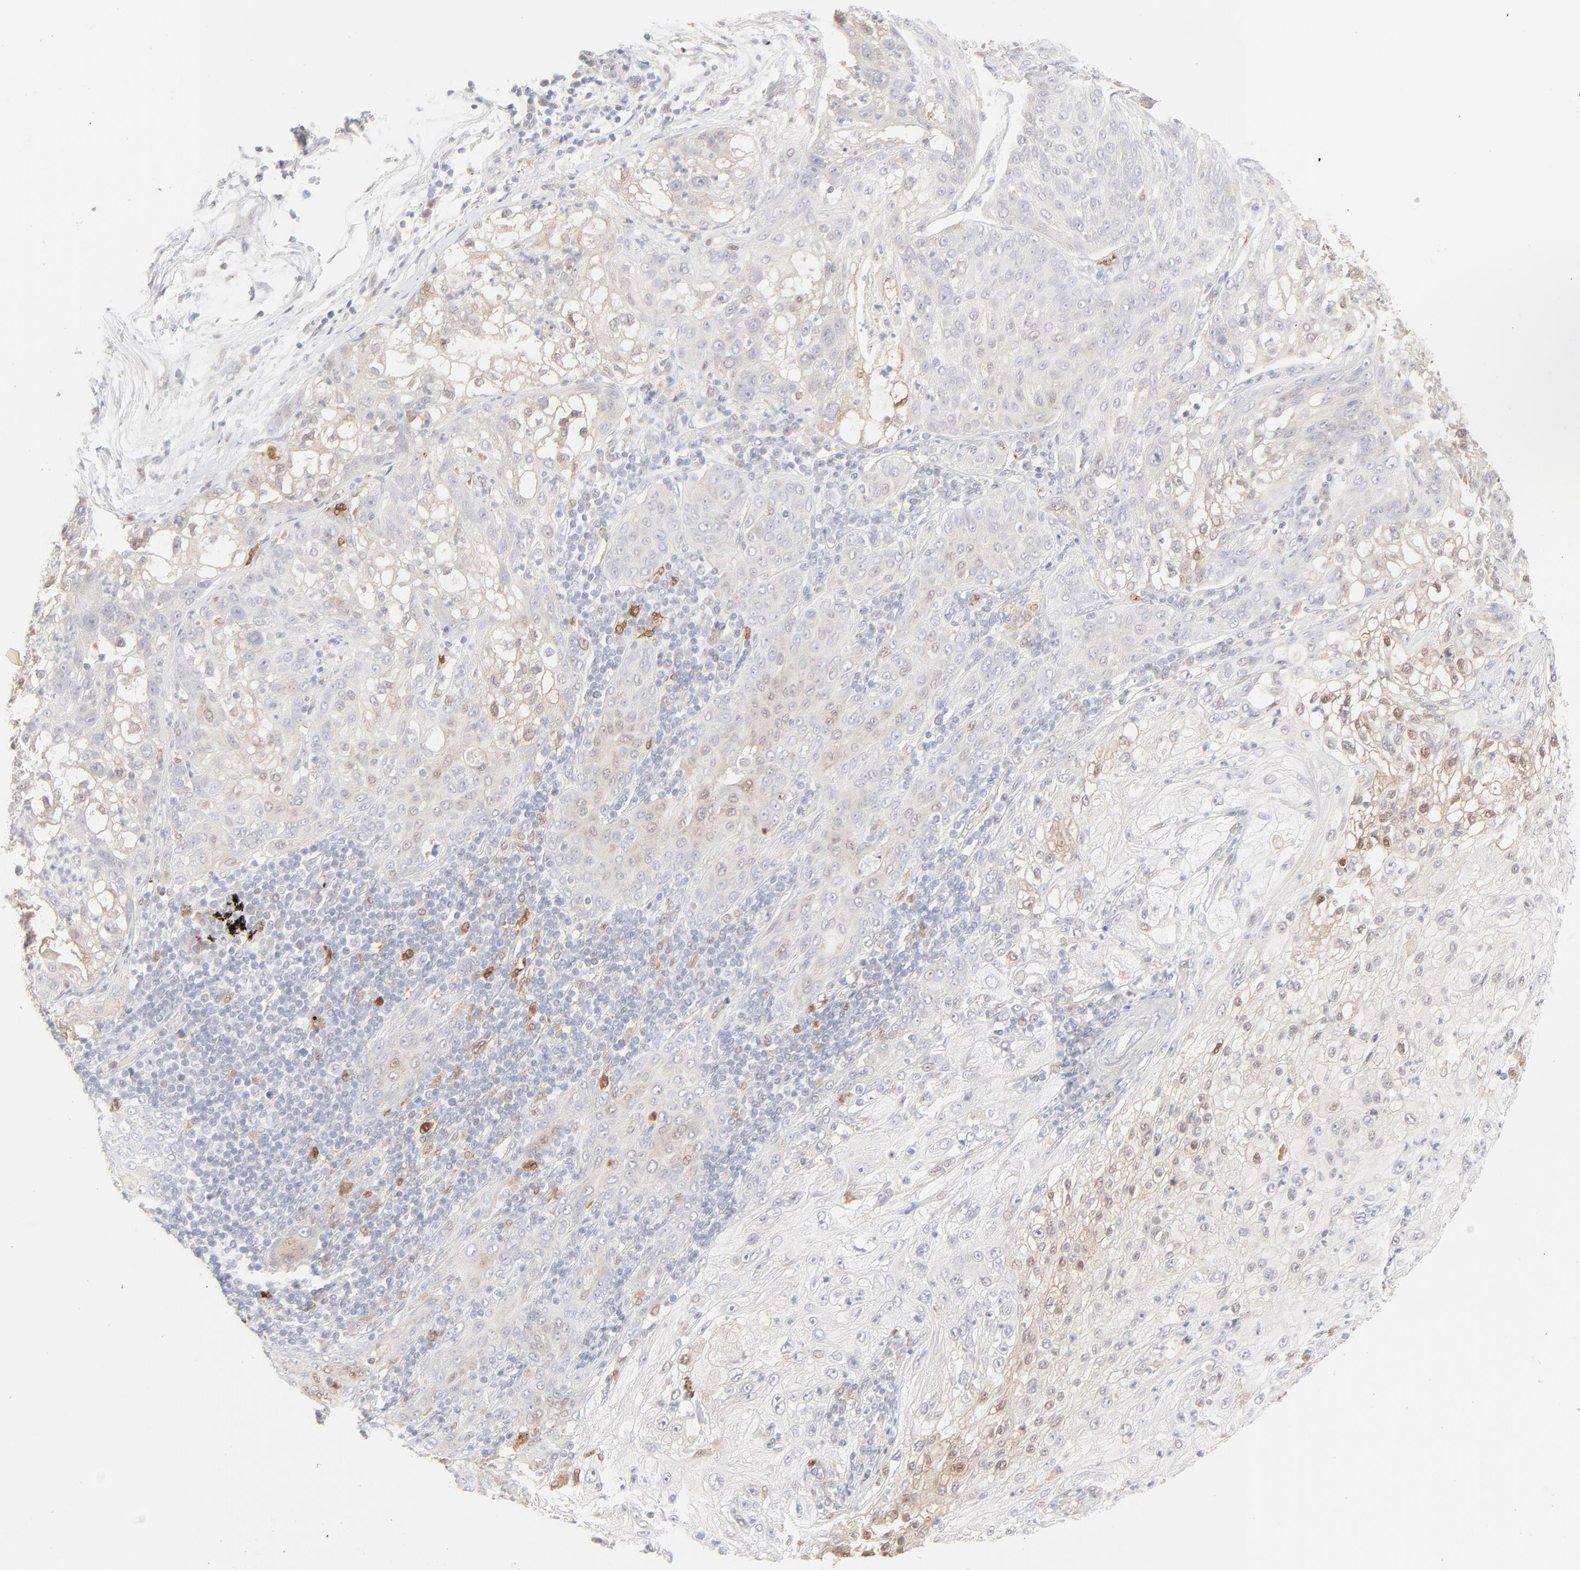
{"staining": {"intensity": "negative", "quantity": "none", "location": "none"}, "tissue": "lung cancer", "cell_type": "Tumor cells", "image_type": "cancer", "snomed": [{"axis": "morphology", "description": "Inflammation, NOS"}, {"axis": "morphology", "description": "Squamous cell carcinoma, NOS"}, {"axis": "topography", "description": "Lymph node"}, {"axis": "topography", "description": "Soft tissue"}, {"axis": "topography", "description": "Lung"}], "caption": "Immunohistochemistry (IHC) of human squamous cell carcinoma (lung) displays no expression in tumor cells. (Stains: DAB (3,3'-diaminobenzidine) immunohistochemistry (IHC) with hematoxylin counter stain, Microscopy: brightfield microscopy at high magnification).", "gene": "LGALS2", "patient": {"sex": "male", "age": 66}}